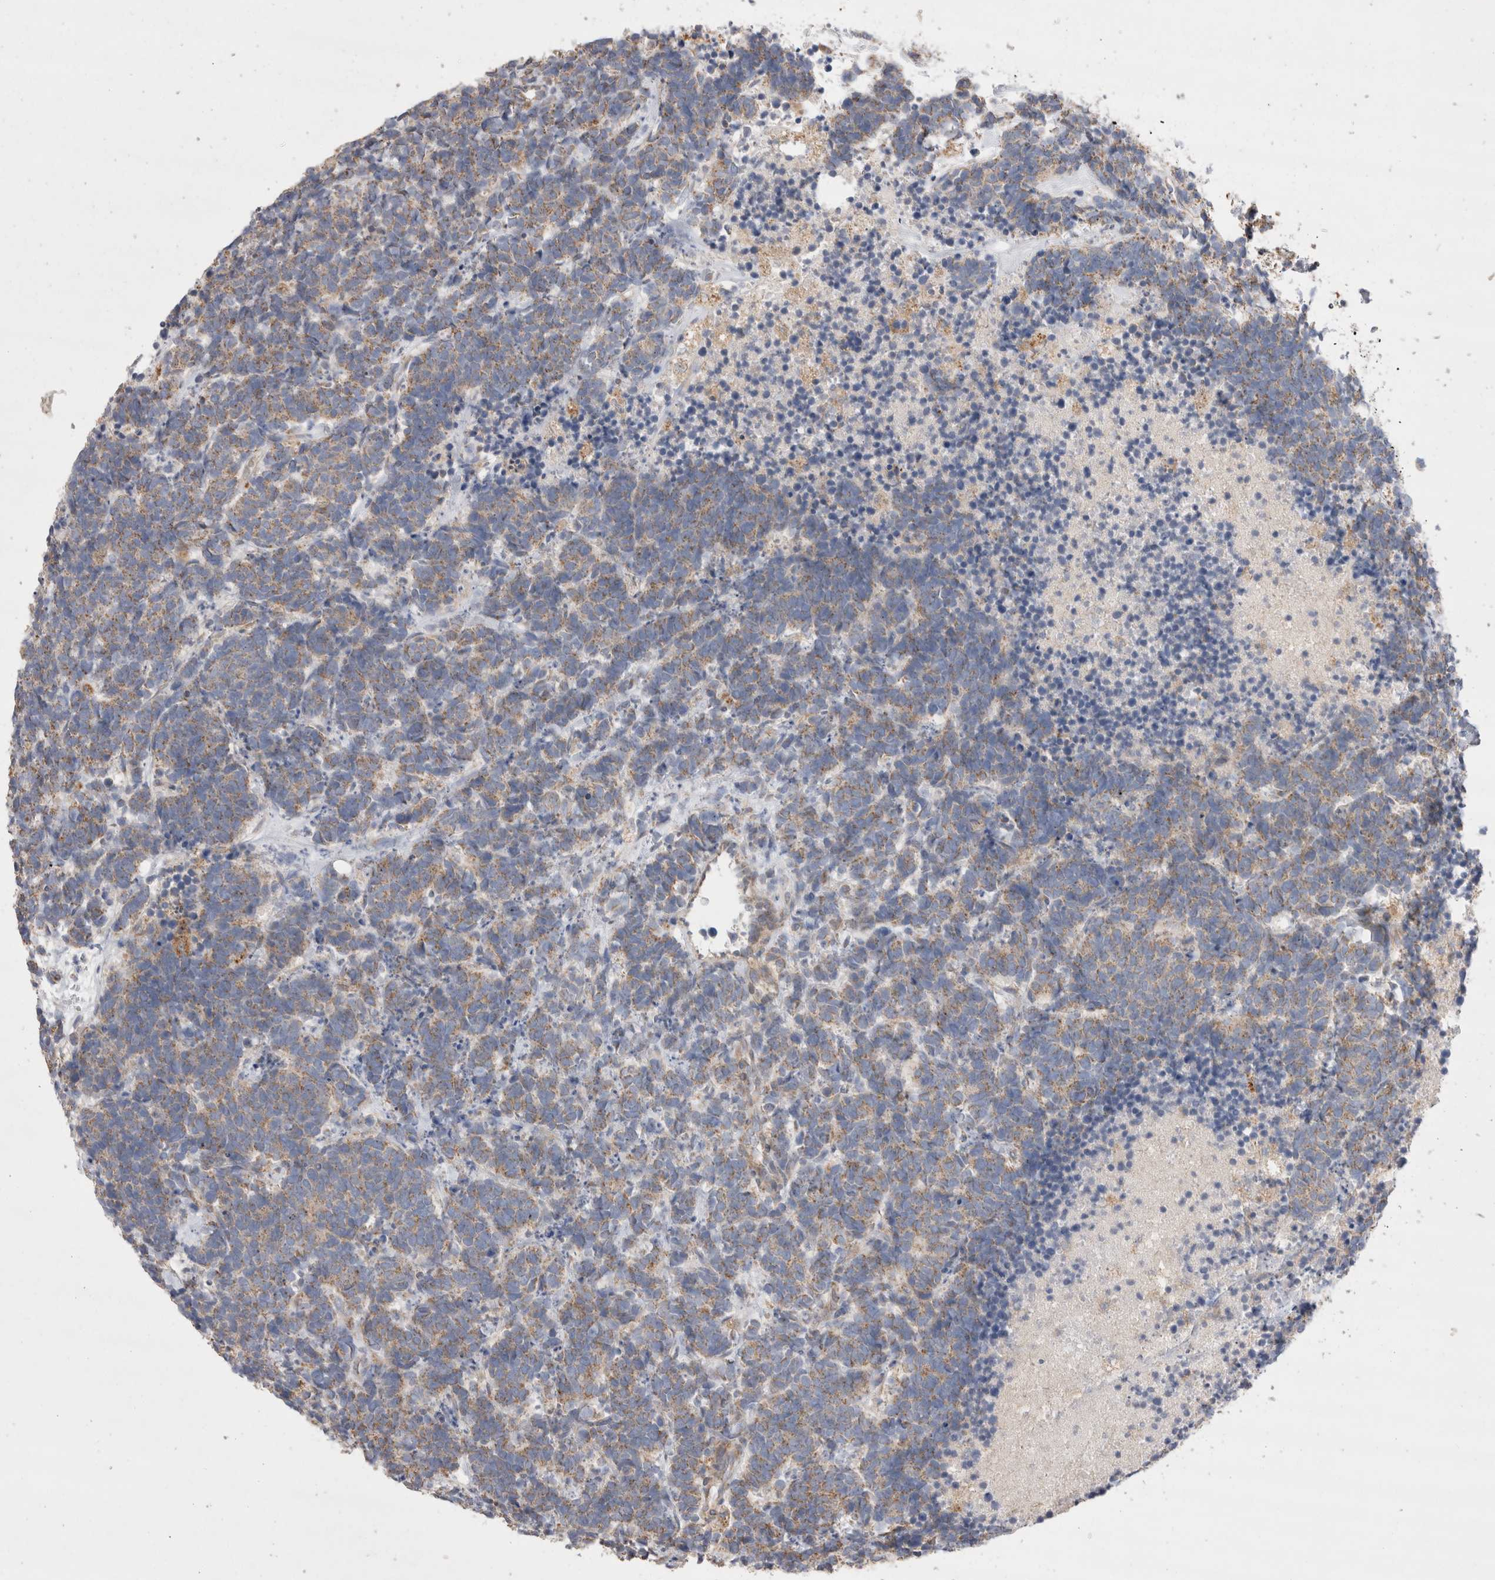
{"staining": {"intensity": "weak", "quantity": ">75%", "location": "cytoplasmic/membranous"}, "tissue": "carcinoid", "cell_type": "Tumor cells", "image_type": "cancer", "snomed": [{"axis": "morphology", "description": "Carcinoma, NOS"}, {"axis": "morphology", "description": "Carcinoid, malignant, NOS"}, {"axis": "topography", "description": "Urinary bladder"}], "caption": "The photomicrograph displays immunohistochemical staining of malignant carcinoid. There is weak cytoplasmic/membranous expression is present in about >75% of tumor cells.", "gene": "TBC1D16", "patient": {"sex": "male", "age": 57}}